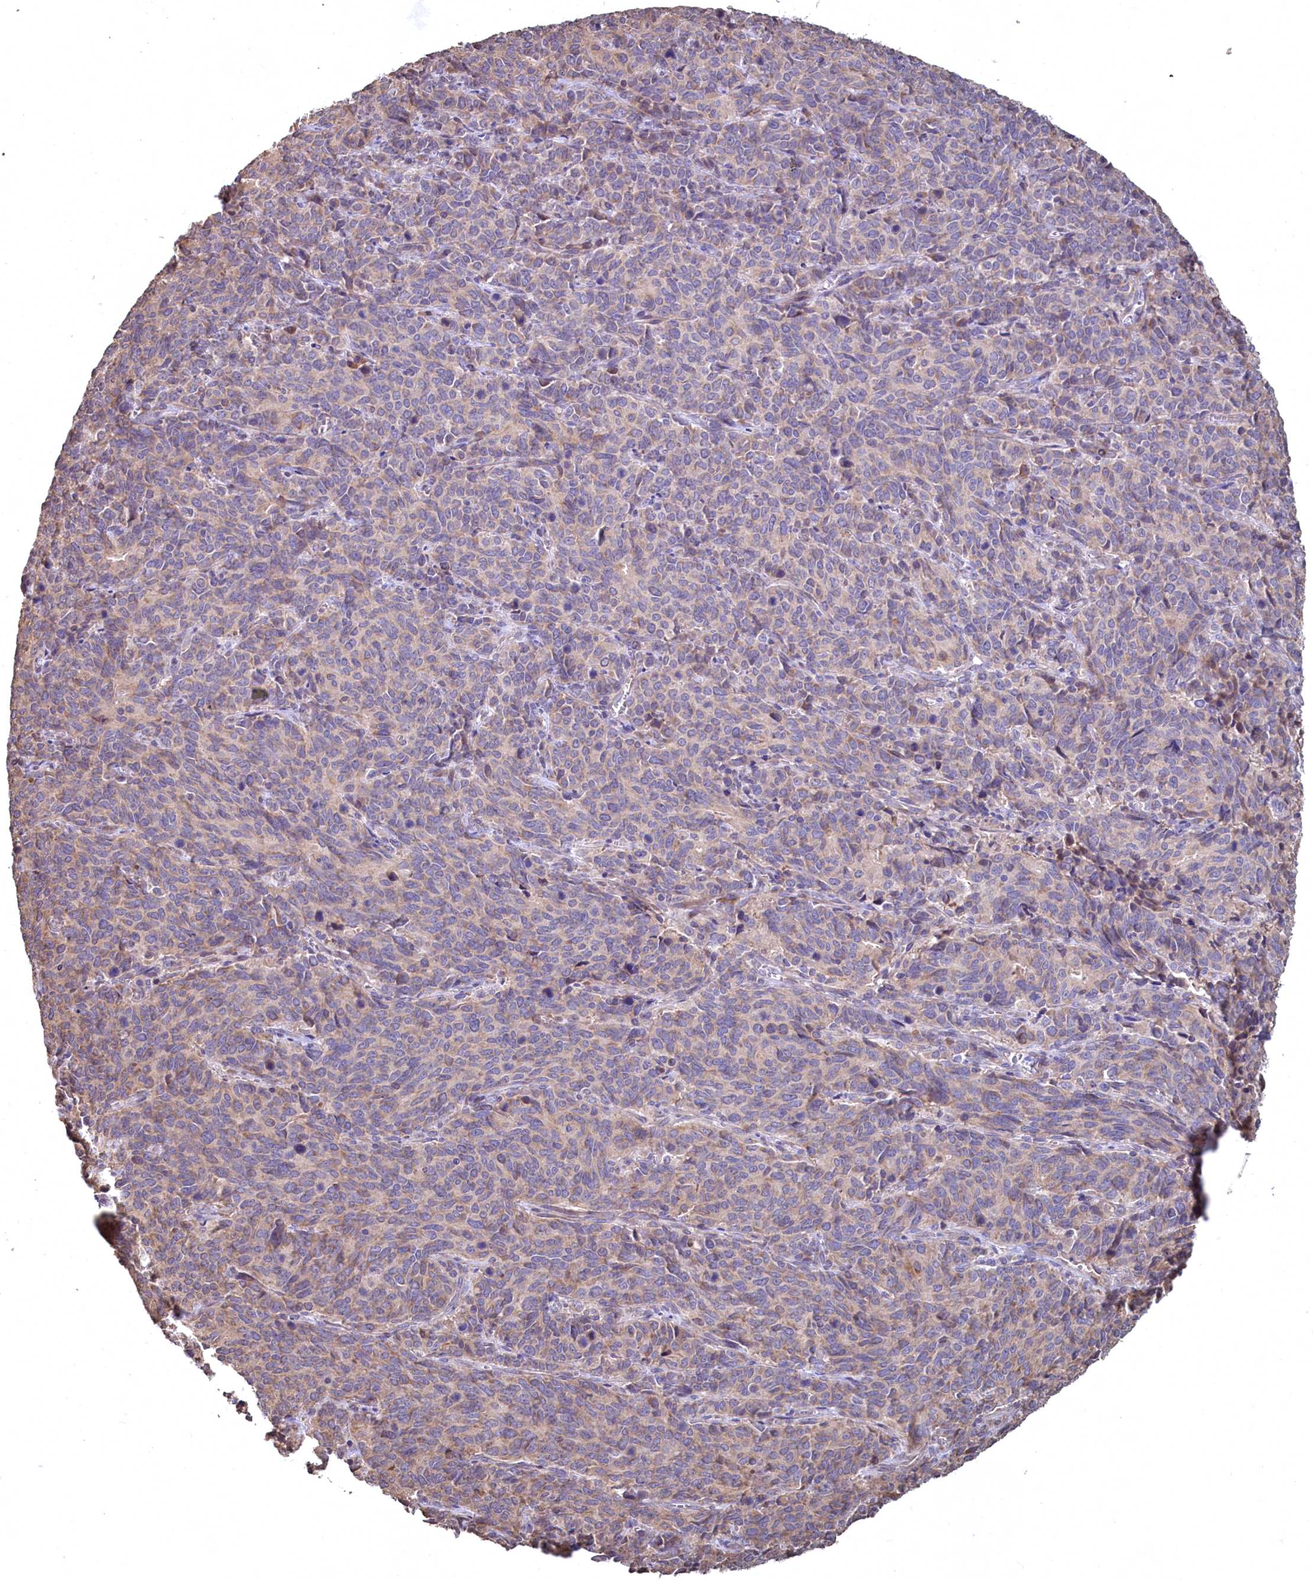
{"staining": {"intensity": "weak", "quantity": "<25%", "location": "cytoplasmic/membranous"}, "tissue": "cervical cancer", "cell_type": "Tumor cells", "image_type": "cancer", "snomed": [{"axis": "morphology", "description": "Squamous cell carcinoma, NOS"}, {"axis": "topography", "description": "Cervix"}], "caption": "Photomicrograph shows no significant protein positivity in tumor cells of squamous cell carcinoma (cervical).", "gene": "FUNDC1", "patient": {"sex": "female", "age": 60}}